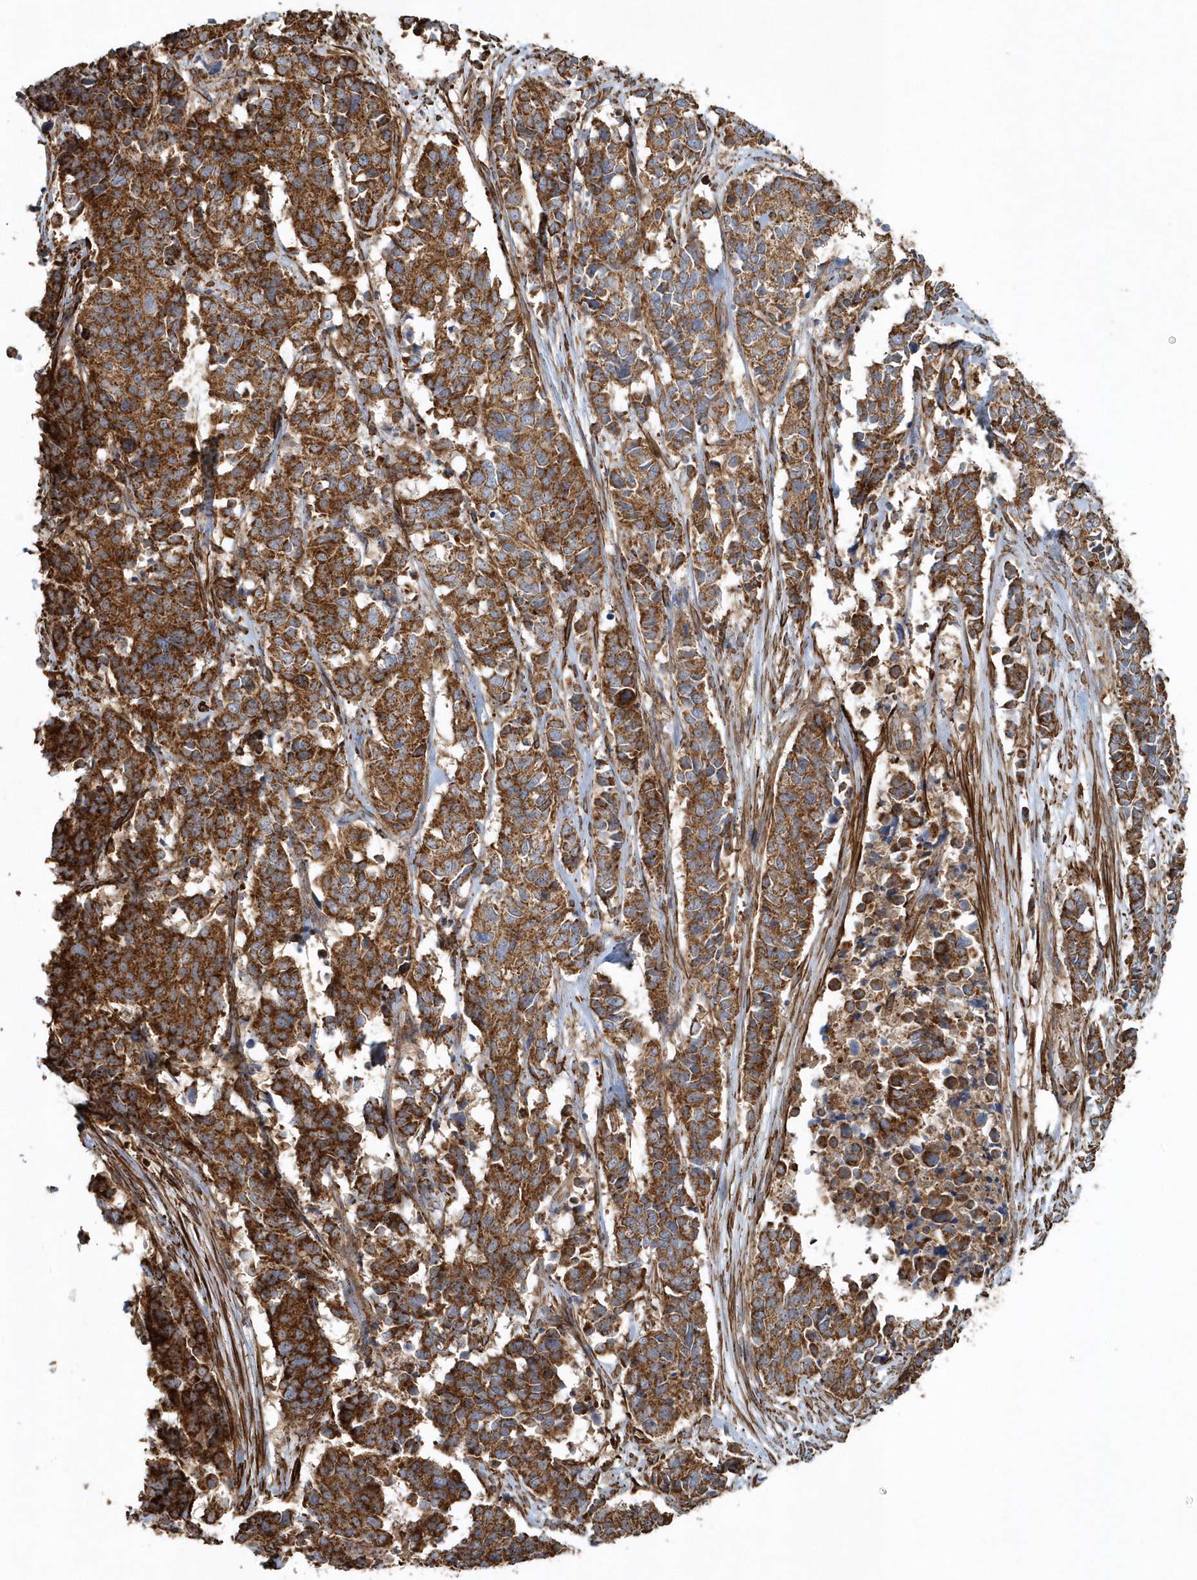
{"staining": {"intensity": "strong", "quantity": ">75%", "location": "cytoplasmic/membranous"}, "tissue": "cervical cancer", "cell_type": "Tumor cells", "image_type": "cancer", "snomed": [{"axis": "morphology", "description": "Normal tissue, NOS"}, {"axis": "morphology", "description": "Squamous cell carcinoma, NOS"}, {"axis": "topography", "description": "Cervix"}], "caption": "Protein analysis of cervical cancer (squamous cell carcinoma) tissue reveals strong cytoplasmic/membranous positivity in approximately >75% of tumor cells.", "gene": "MMUT", "patient": {"sex": "female", "age": 35}}